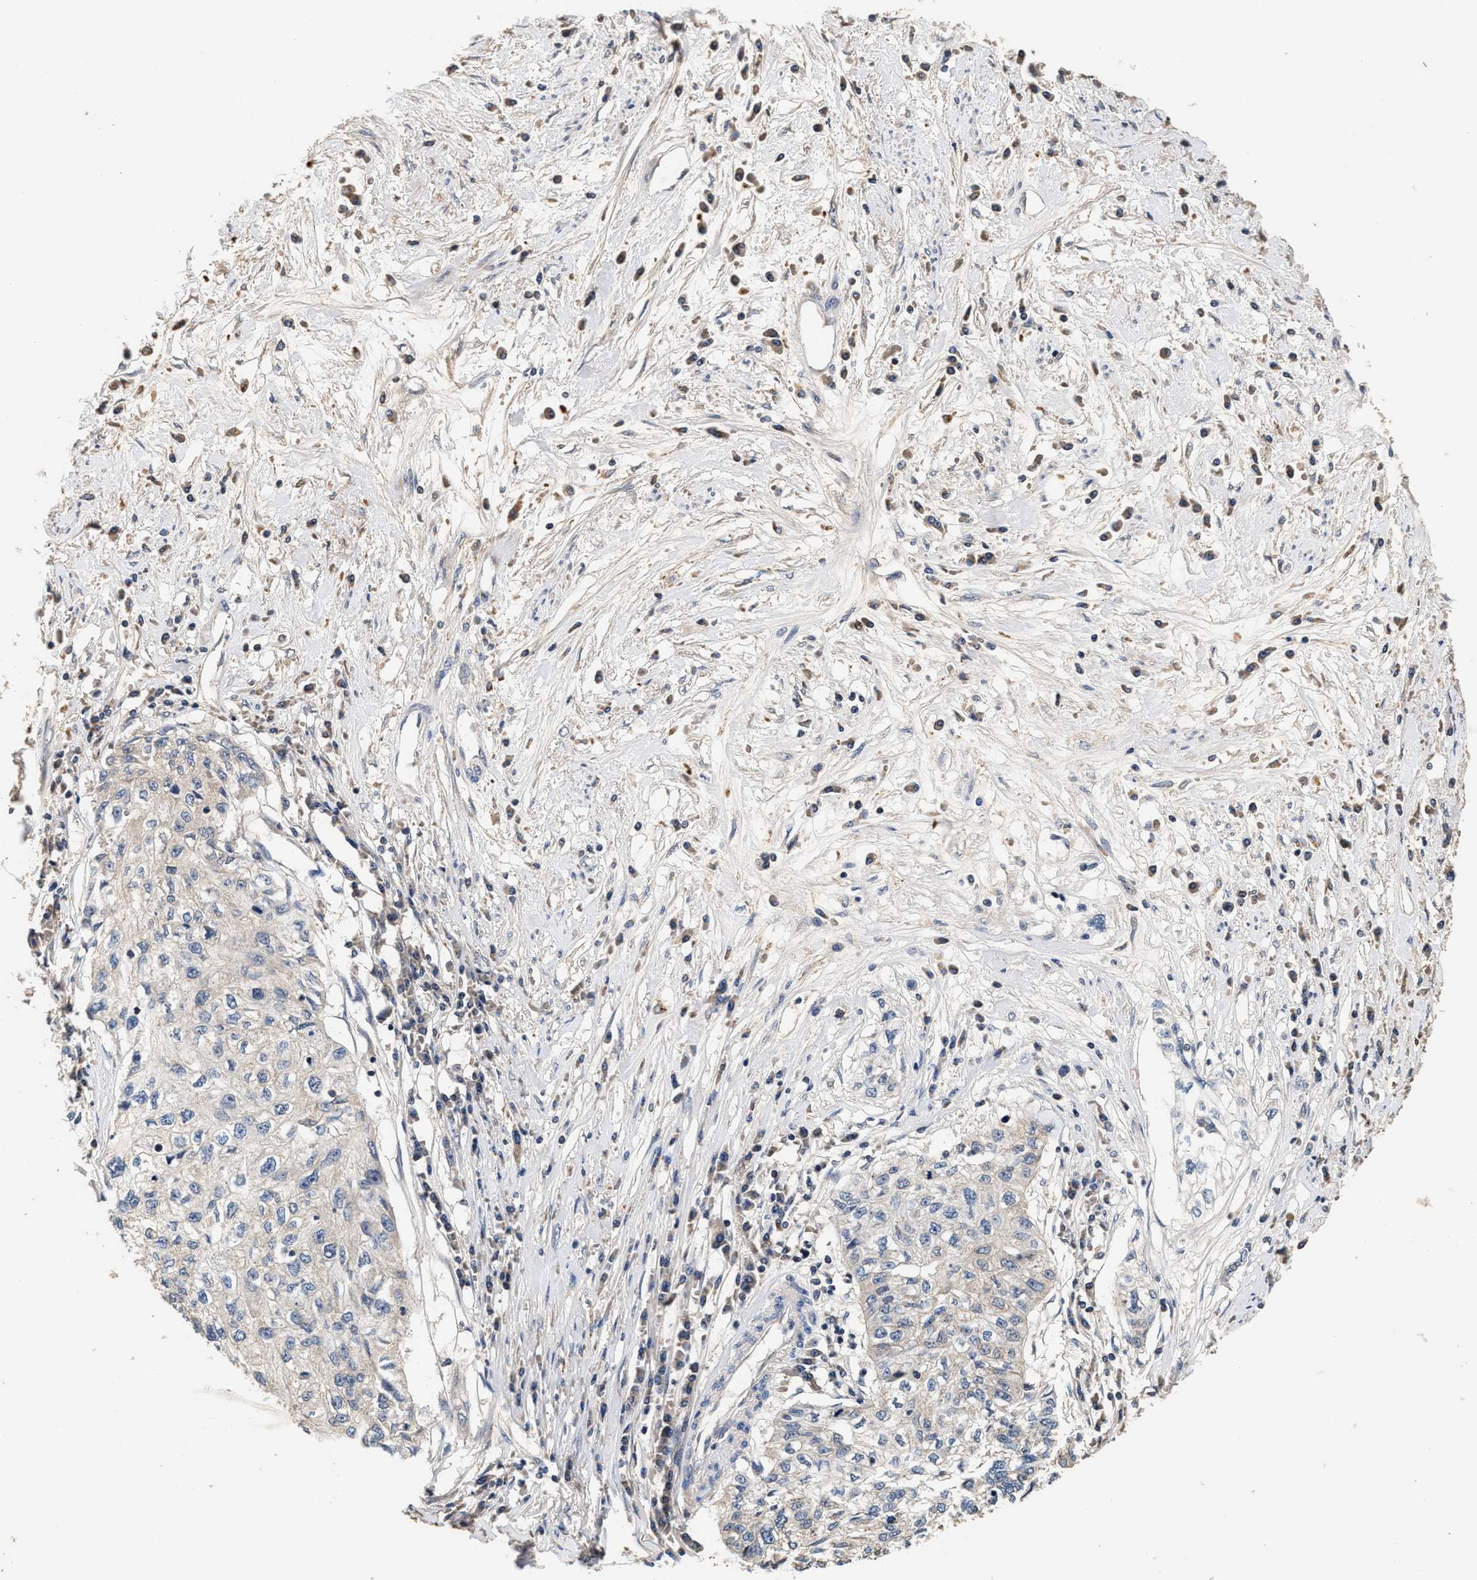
{"staining": {"intensity": "negative", "quantity": "none", "location": "none"}, "tissue": "cervical cancer", "cell_type": "Tumor cells", "image_type": "cancer", "snomed": [{"axis": "morphology", "description": "Squamous cell carcinoma, NOS"}, {"axis": "topography", "description": "Cervix"}], "caption": "Cervical cancer (squamous cell carcinoma) stained for a protein using immunohistochemistry reveals no expression tumor cells.", "gene": "PTGR3", "patient": {"sex": "female", "age": 57}}